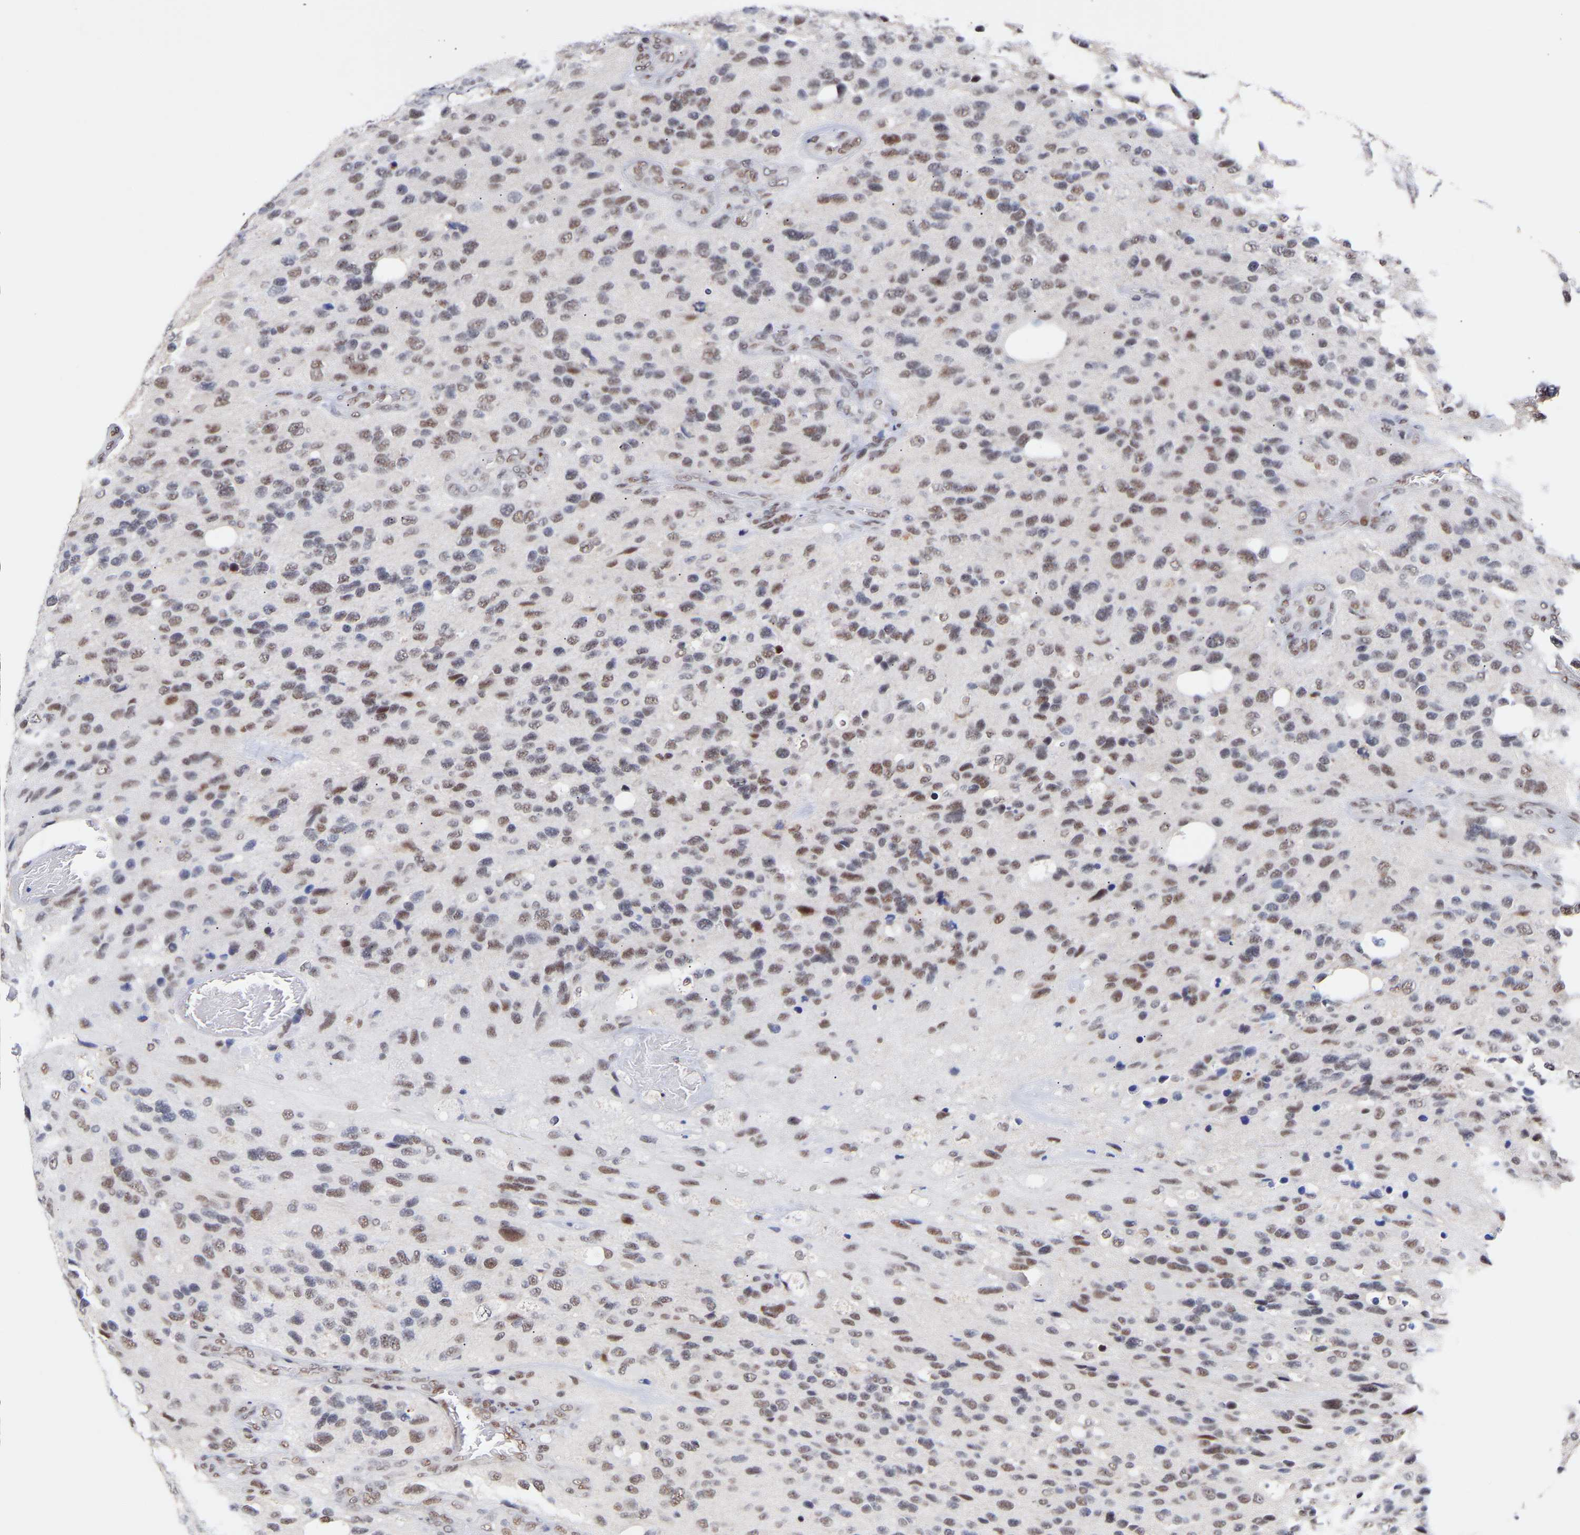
{"staining": {"intensity": "weak", "quantity": "25%-75%", "location": "nuclear"}, "tissue": "glioma", "cell_type": "Tumor cells", "image_type": "cancer", "snomed": [{"axis": "morphology", "description": "Glioma, malignant, High grade"}, {"axis": "topography", "description": "Brain"}], "caption": "A low amount of weak nuclear expression is present in approximately 25%-75% of tumor cells in malignant glioma (high-grade) tissue. Immunohistochemistry (ihc) stains the protein of interest in brown and the nuclei are stained blue.", "gene": "RBM15", "patient": {"sex": "female", "age": 58}}